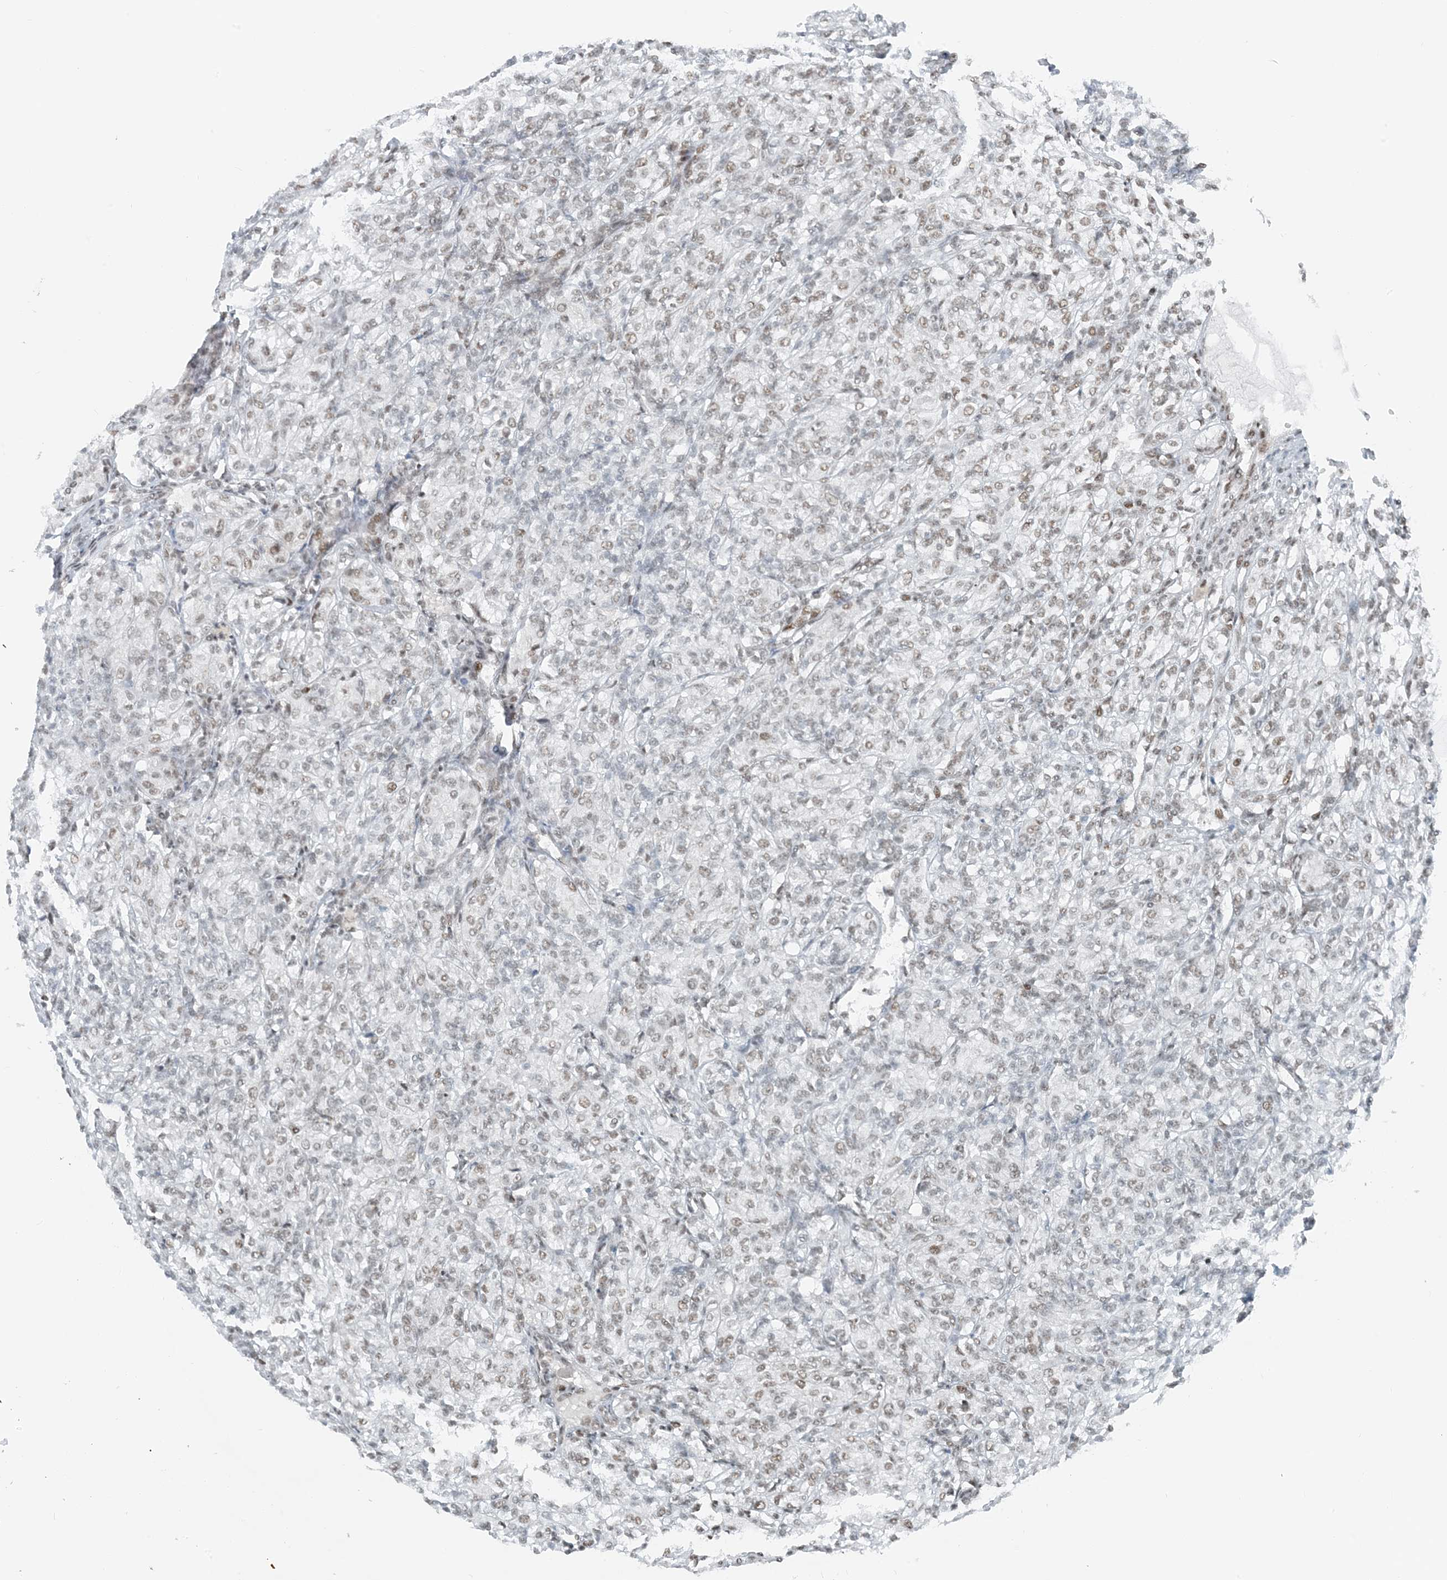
{"staining": {"intensity": "weak", "quantity": "25%-75%", "location": "nuclear"}, "tissue": "renal cancer", "cell_type": "Tumor cells", "image_type": "cancer", "snomed": [{"axis": "morphology", "description": "Adenocarcinoma, NOS"}, {"axis": "topography", "description": "Kidney"}], "caption": "Immunohistochemistry (IHC) (DAB) staining of renal adenocarcinoma reveals weak nuclear protein positivity in about 25%-75% of tumor cells.", "gene": "ZNF500", "patient": {"sex": "male", "age": 77}}